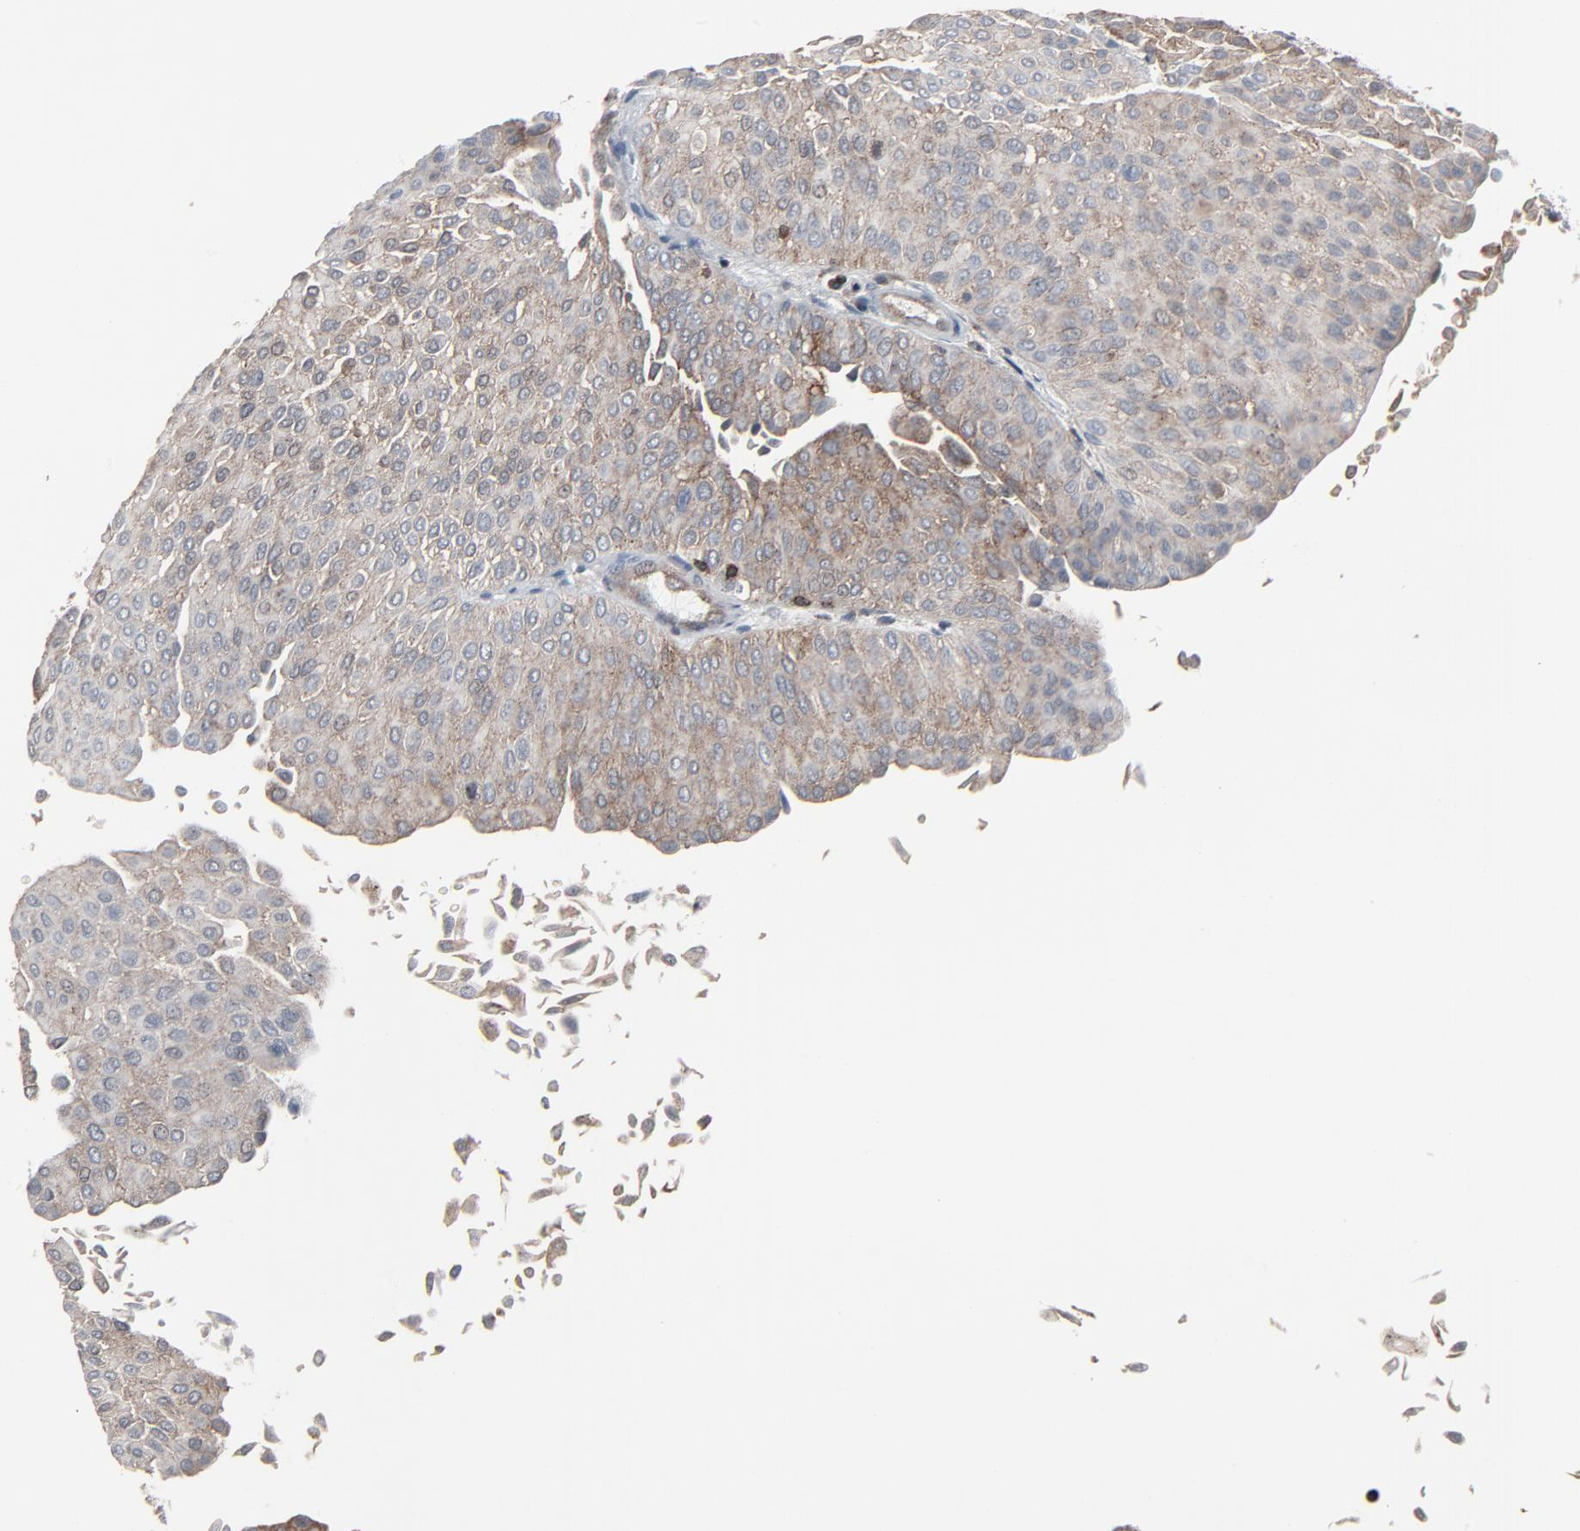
{"staining": {"intensity": "weak", "quantity": ">75%", "location": "cytoplasmic/membranous"}, "tissue": "urothelial cancer", "cell_type": "Tumor cells", "image_type": "cancer", "snomed": [{"axis": "morphology", "description": "Urothelial carcinoma, Low grade"}, {"axis": "topography", "description": "Urinary bladder"}], "caption": "Protein staining by immunohistochemistry (IHC) reveals weak cytoplasmic/membranous staining in approximately >75% of tumor cells in urothelial cancer.", "gene": "OPTN", "patient": {"sex": "male", "age": 64}}